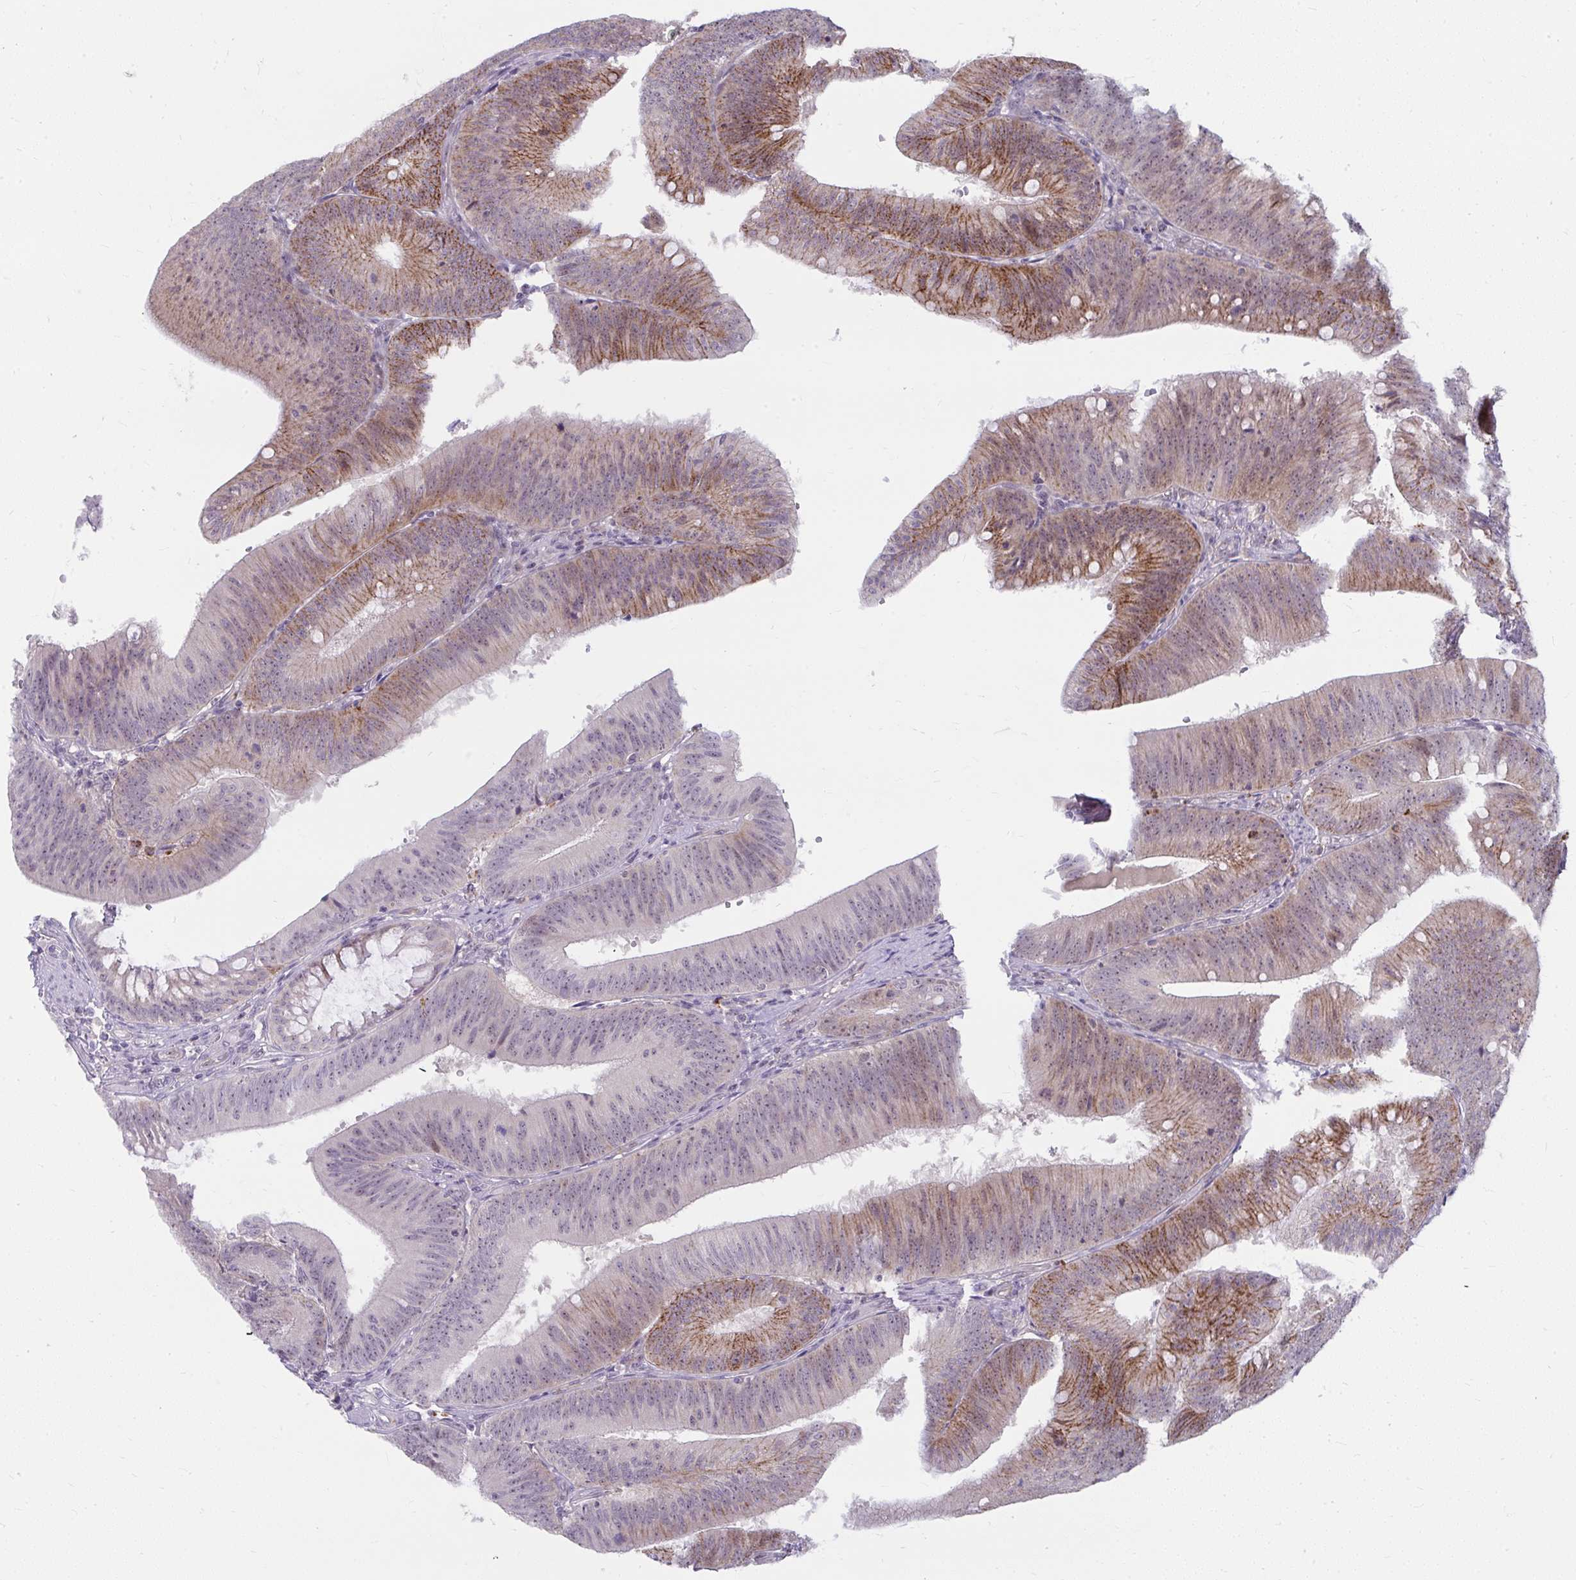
{"staining": {"intensity": "moderate", "quantity": ">75%", "location": "cytoplasmic/membranous,nuclear"}, "tissue": "colorectal cancer", "cell_type": "Tumor cells", "image_type": "cancer", "snomed": [{"axis": "morphology", "description": "Adenocarcinoma, NOS"}, {"axis": "topography", "description": "Colon"}], "caption": "The micrograph displays immunohistochemical staining of colorectal cancer (adenocarcinoma). There is moderate cytoplasmic/membranous and nuclear staining is present in about >75% of tumor cells.", "gene": "MUS81", "patient": {"sex": "male", "age": 84}}